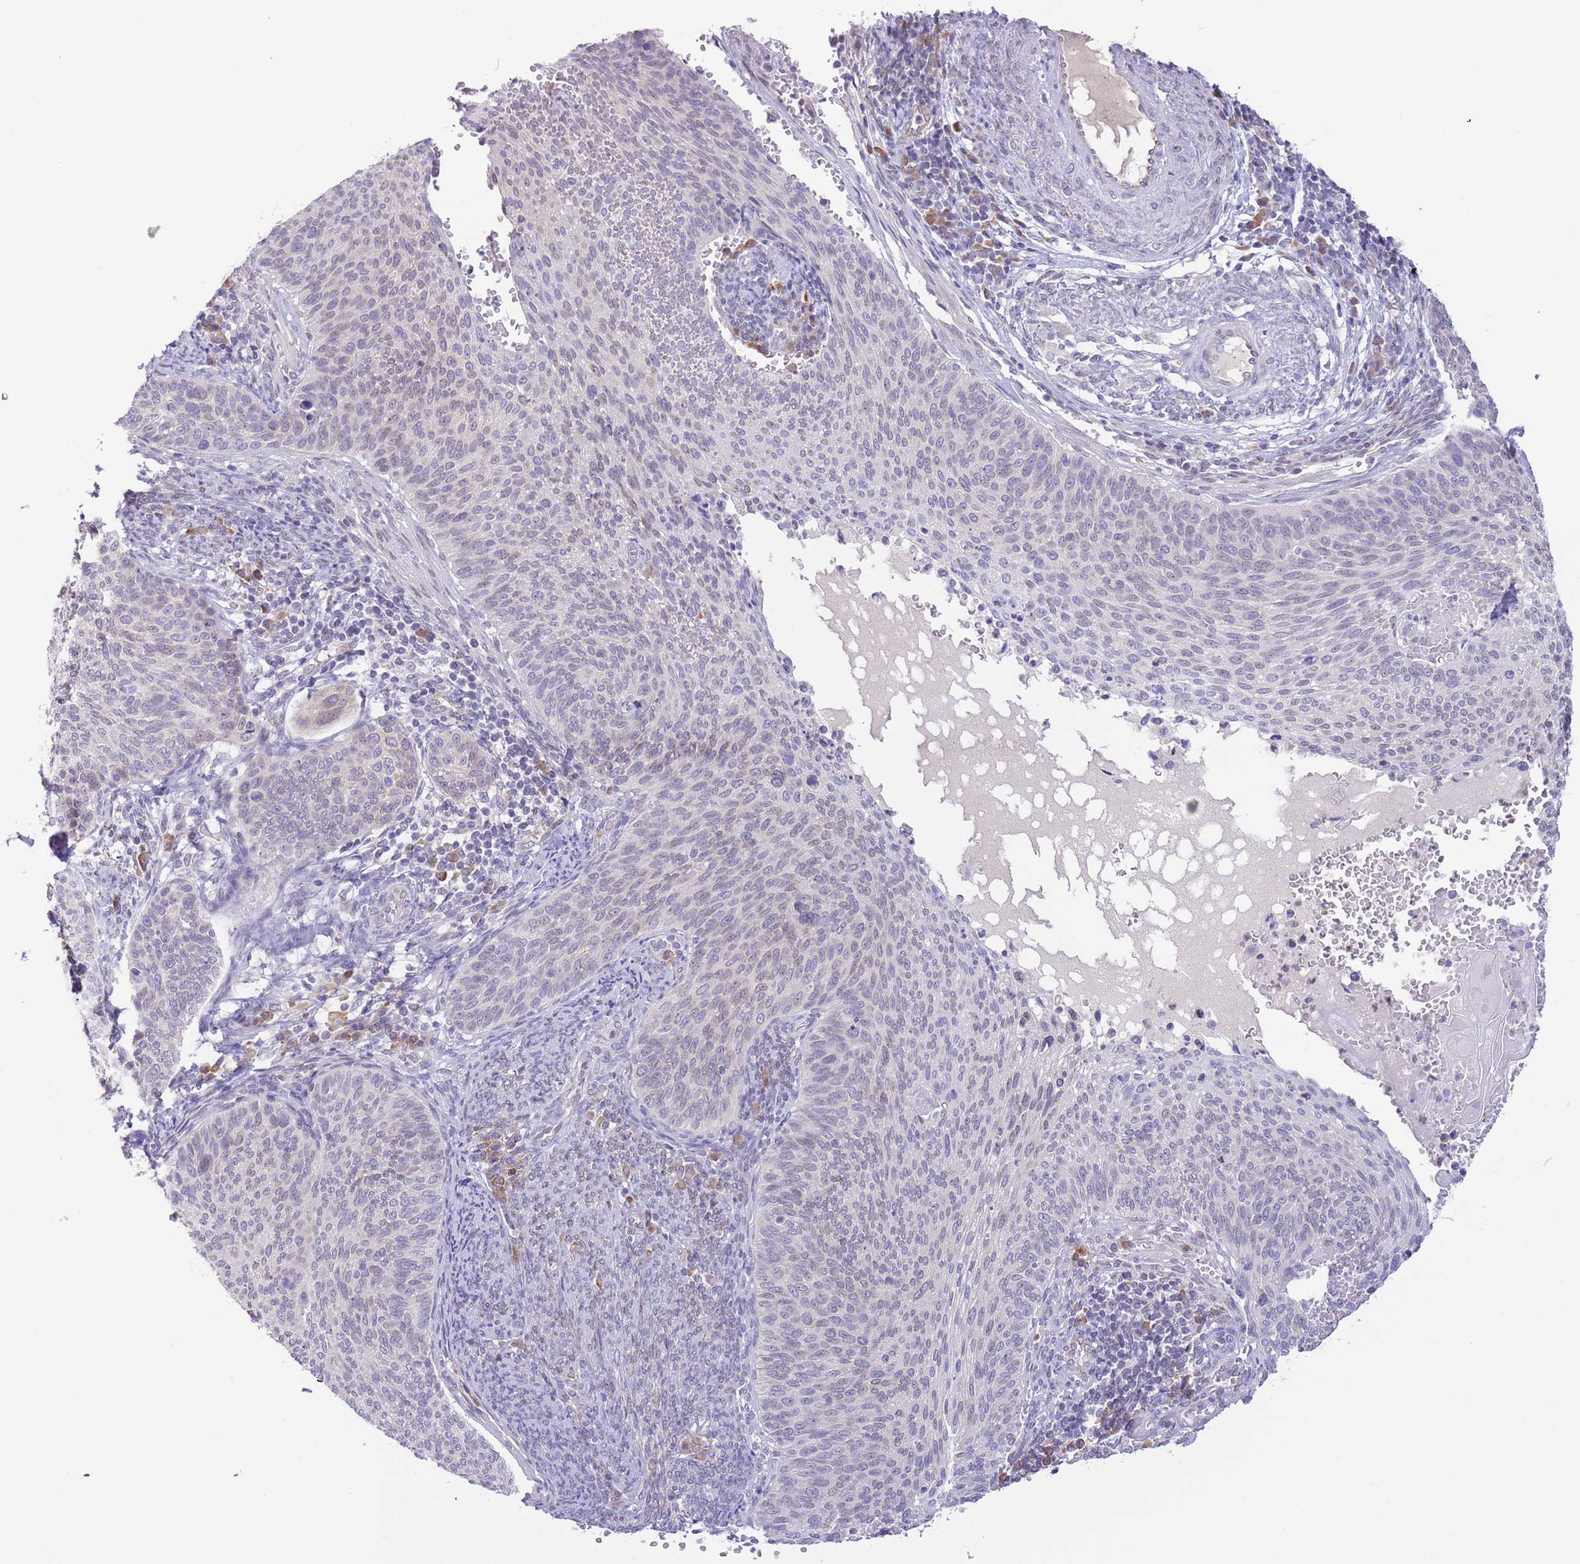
{"staining": {"intensity": "negative", "quantity": "none", "location": "none"}, "tissue": "cervical cancer", "cell_type": "Tumor cells", "image_type": "cancer", "snomed": [{"axis": "morphology", "description": "Squamous cell carcinoma, NOS"}, {"axis": "topography", "description": "Cervix"}], "caption": "The histopathology image shows no significant expression in tumor cells of cervical squamous cell carcinoma. (Stains: DAB (3,3'-diaminobenzidine) immunohistochemistry with hematoxylin counter stain, Microscopy: brightfield microscopy at high magnification).", "gene": "EBPL", "patient": {"sex": "female", "age": 70}}